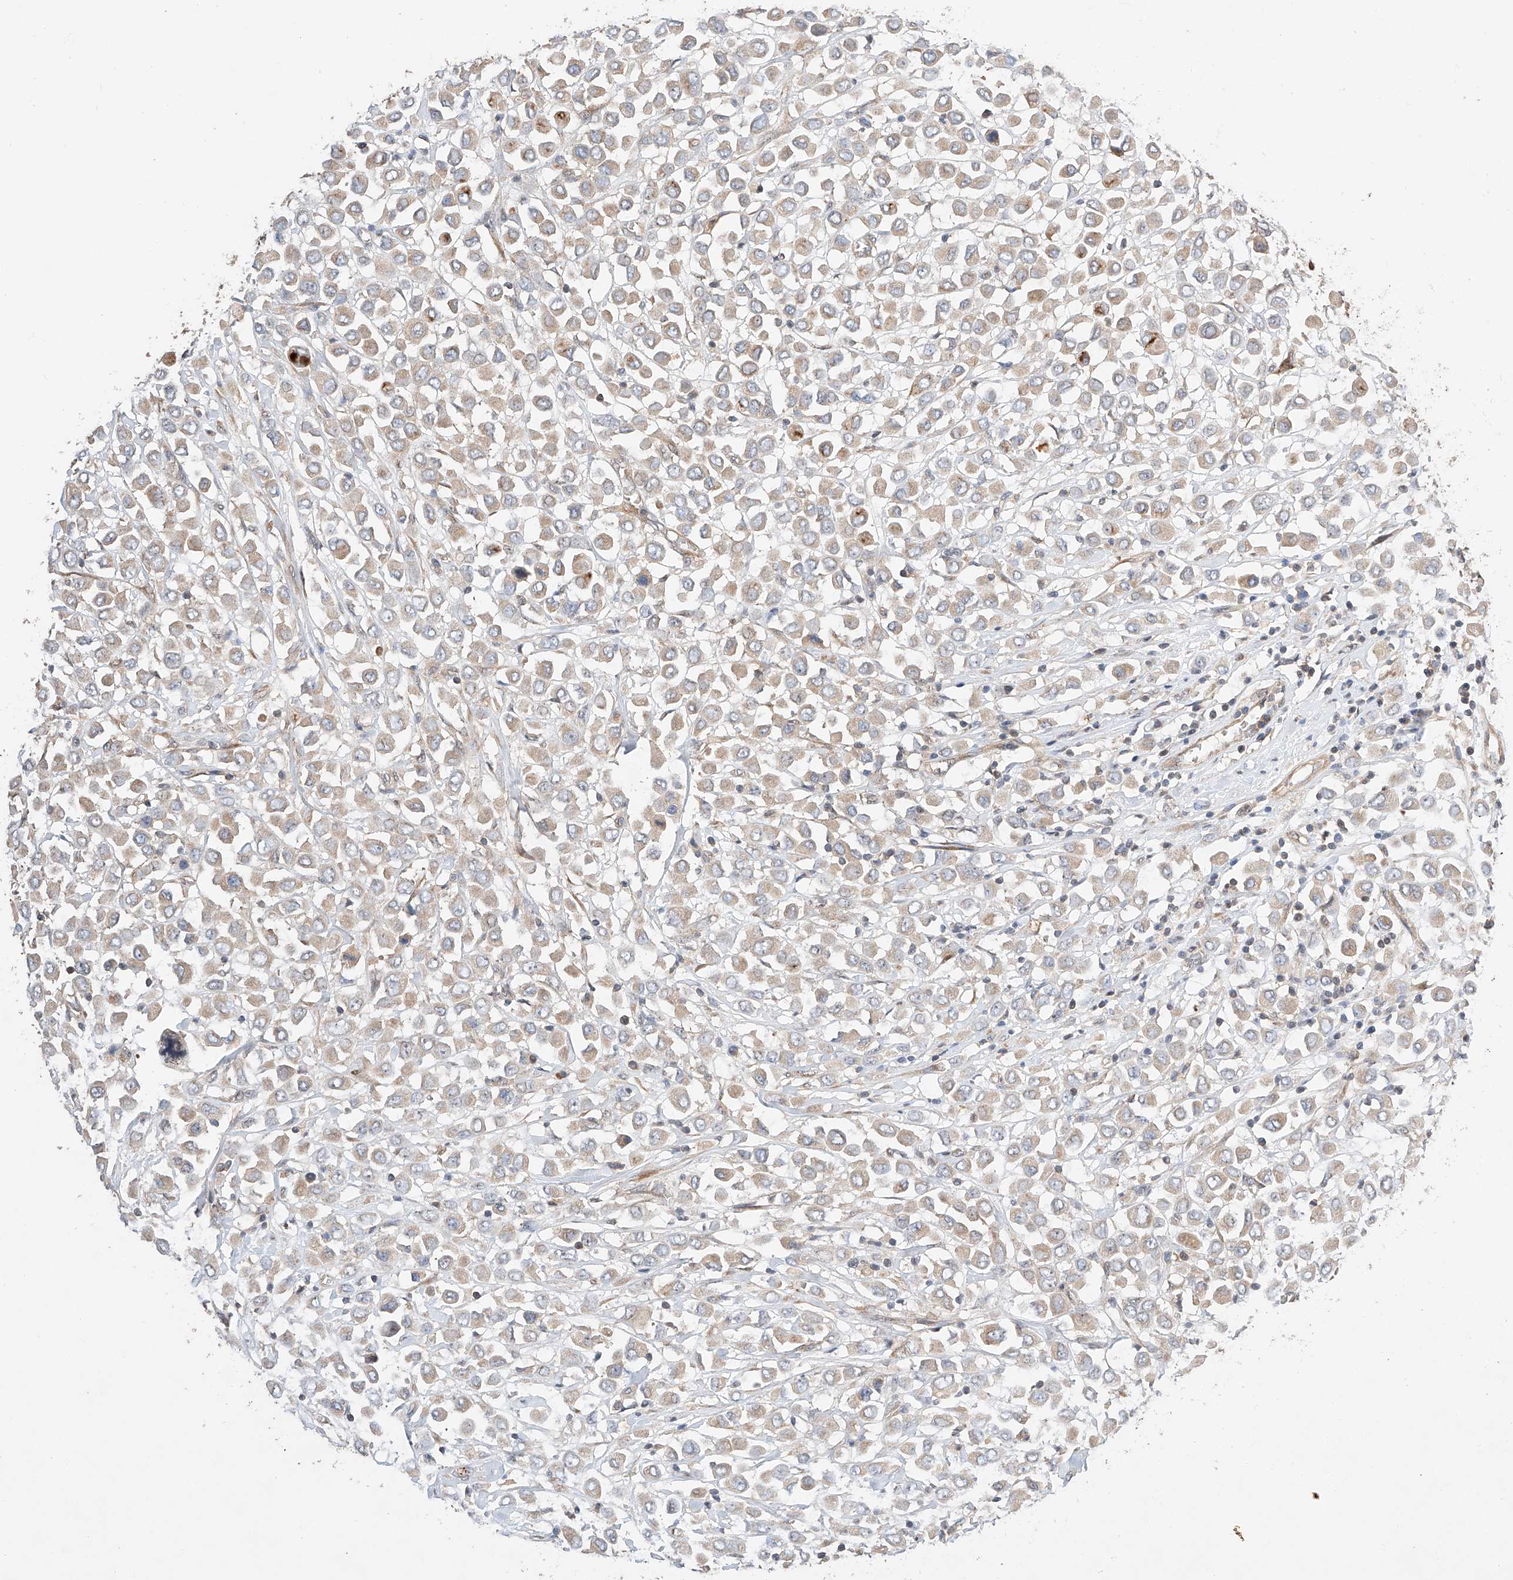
{"staining": {"intensity": "weak", "quantity": ">75%", "location": "cytoplasmic/membranous"}, "tissue": "breast cancer", "cell_type": "Tumor cells", "image_type": "cancer", "snomed": [{"axis": "morphology", "description": "Duct carcinoma"}, {"axis": "topography", "description": "Breast"}], "caption": "Protein expression analysis of human breast invasive ductal carcinoma reveals weak cytoplasmic/membranous staining in approximately >75% of tumor cells.", "gene": "RAB23", "patient": {"sex": "female", "age": 61}}